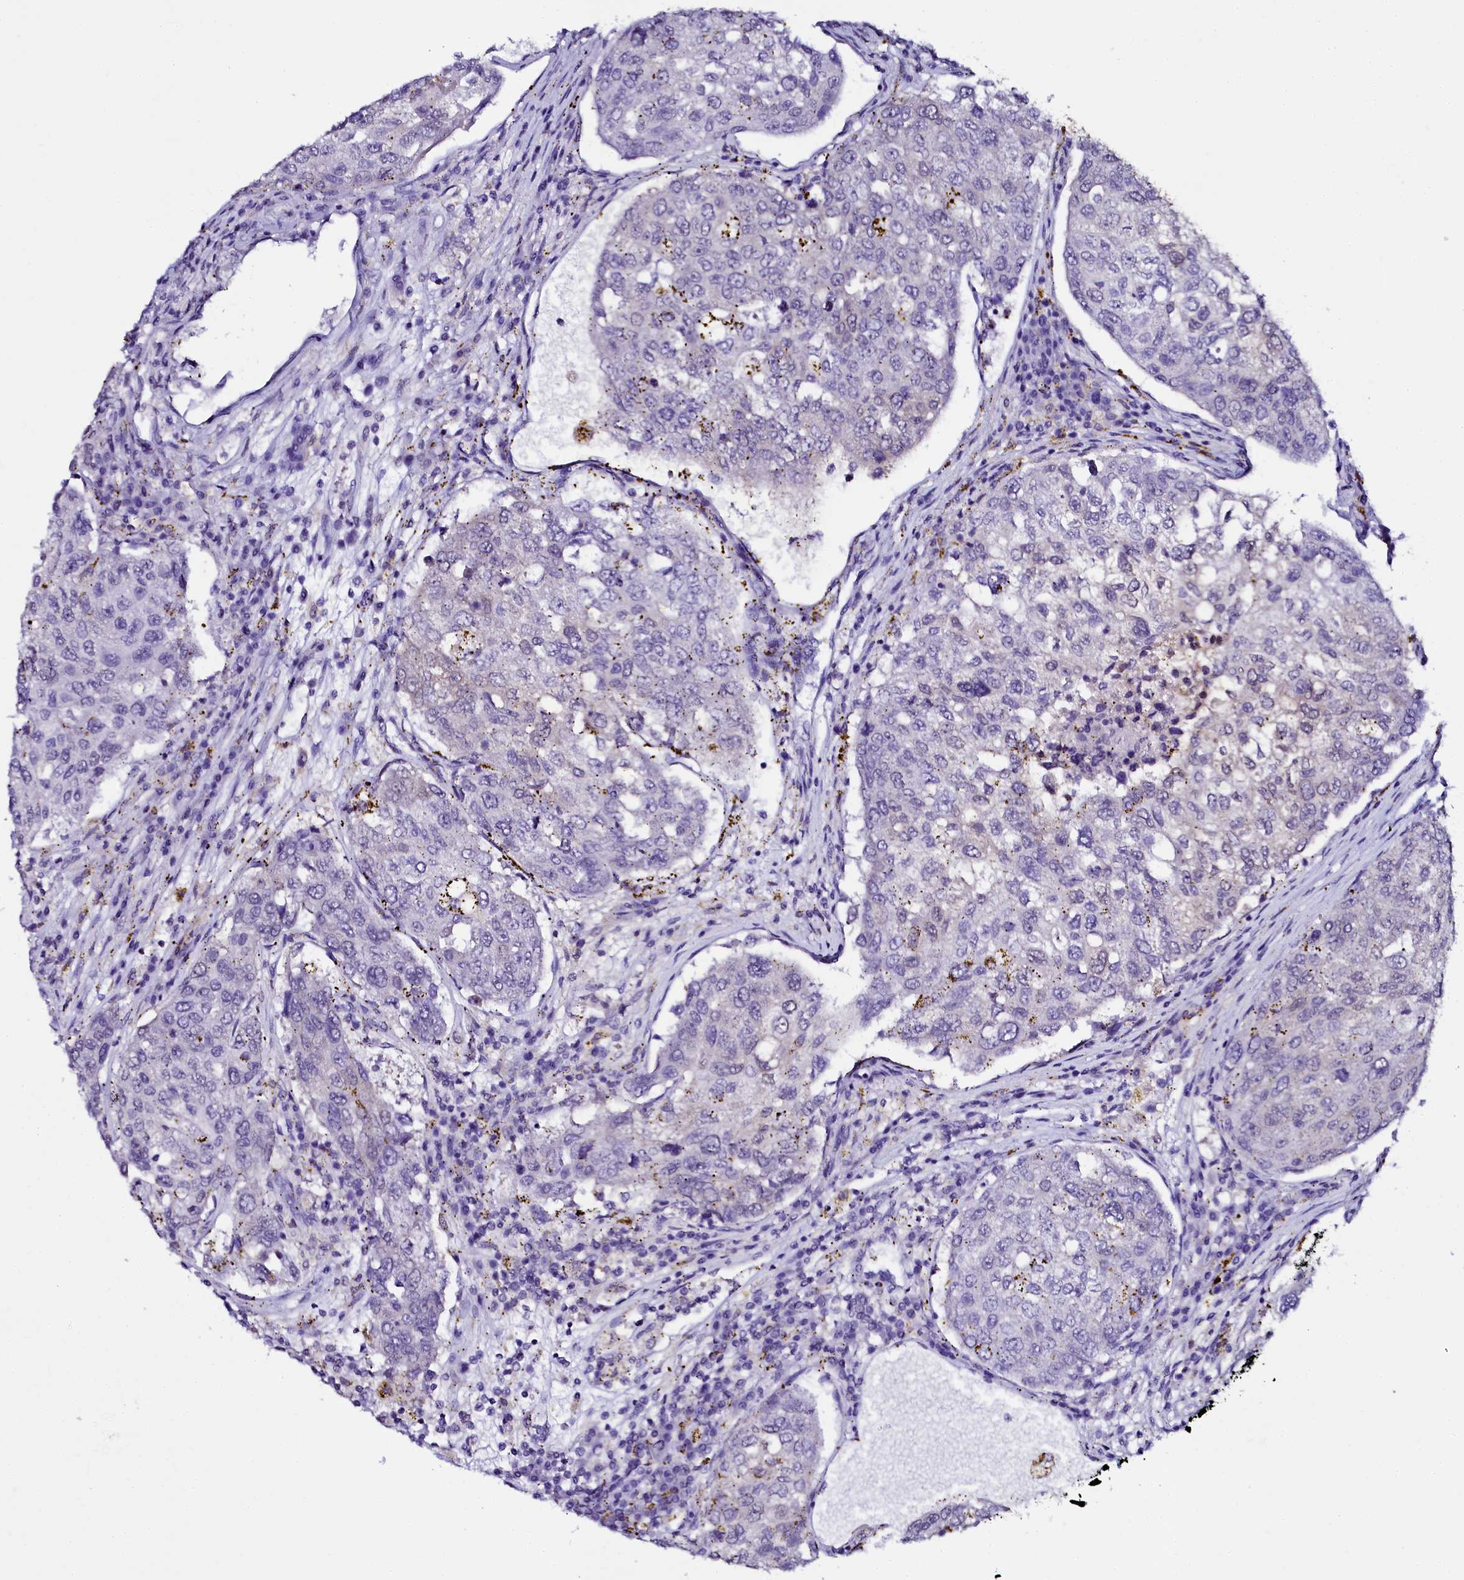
{"staining": {"intensity": "negative", "quantity": "none", "location": "none"}, "tissue": "urothelial cancer", "cell_type": "Tumor cells", "image_type": "cancer", "snomed": [{"axis": "morphology", "description": "Urothelial carcinoma, High grade"}, {"axis": "topography", "description": "Lymph node"}, {"axis": "topography", "description": "Urinary bladder"}], "caption": "Urothelial cancer was stained to show a protein in brown. There is no significant staining in tumor cells.", "gene": "SORD", "patient": {"sex": "male", "age": 51}}